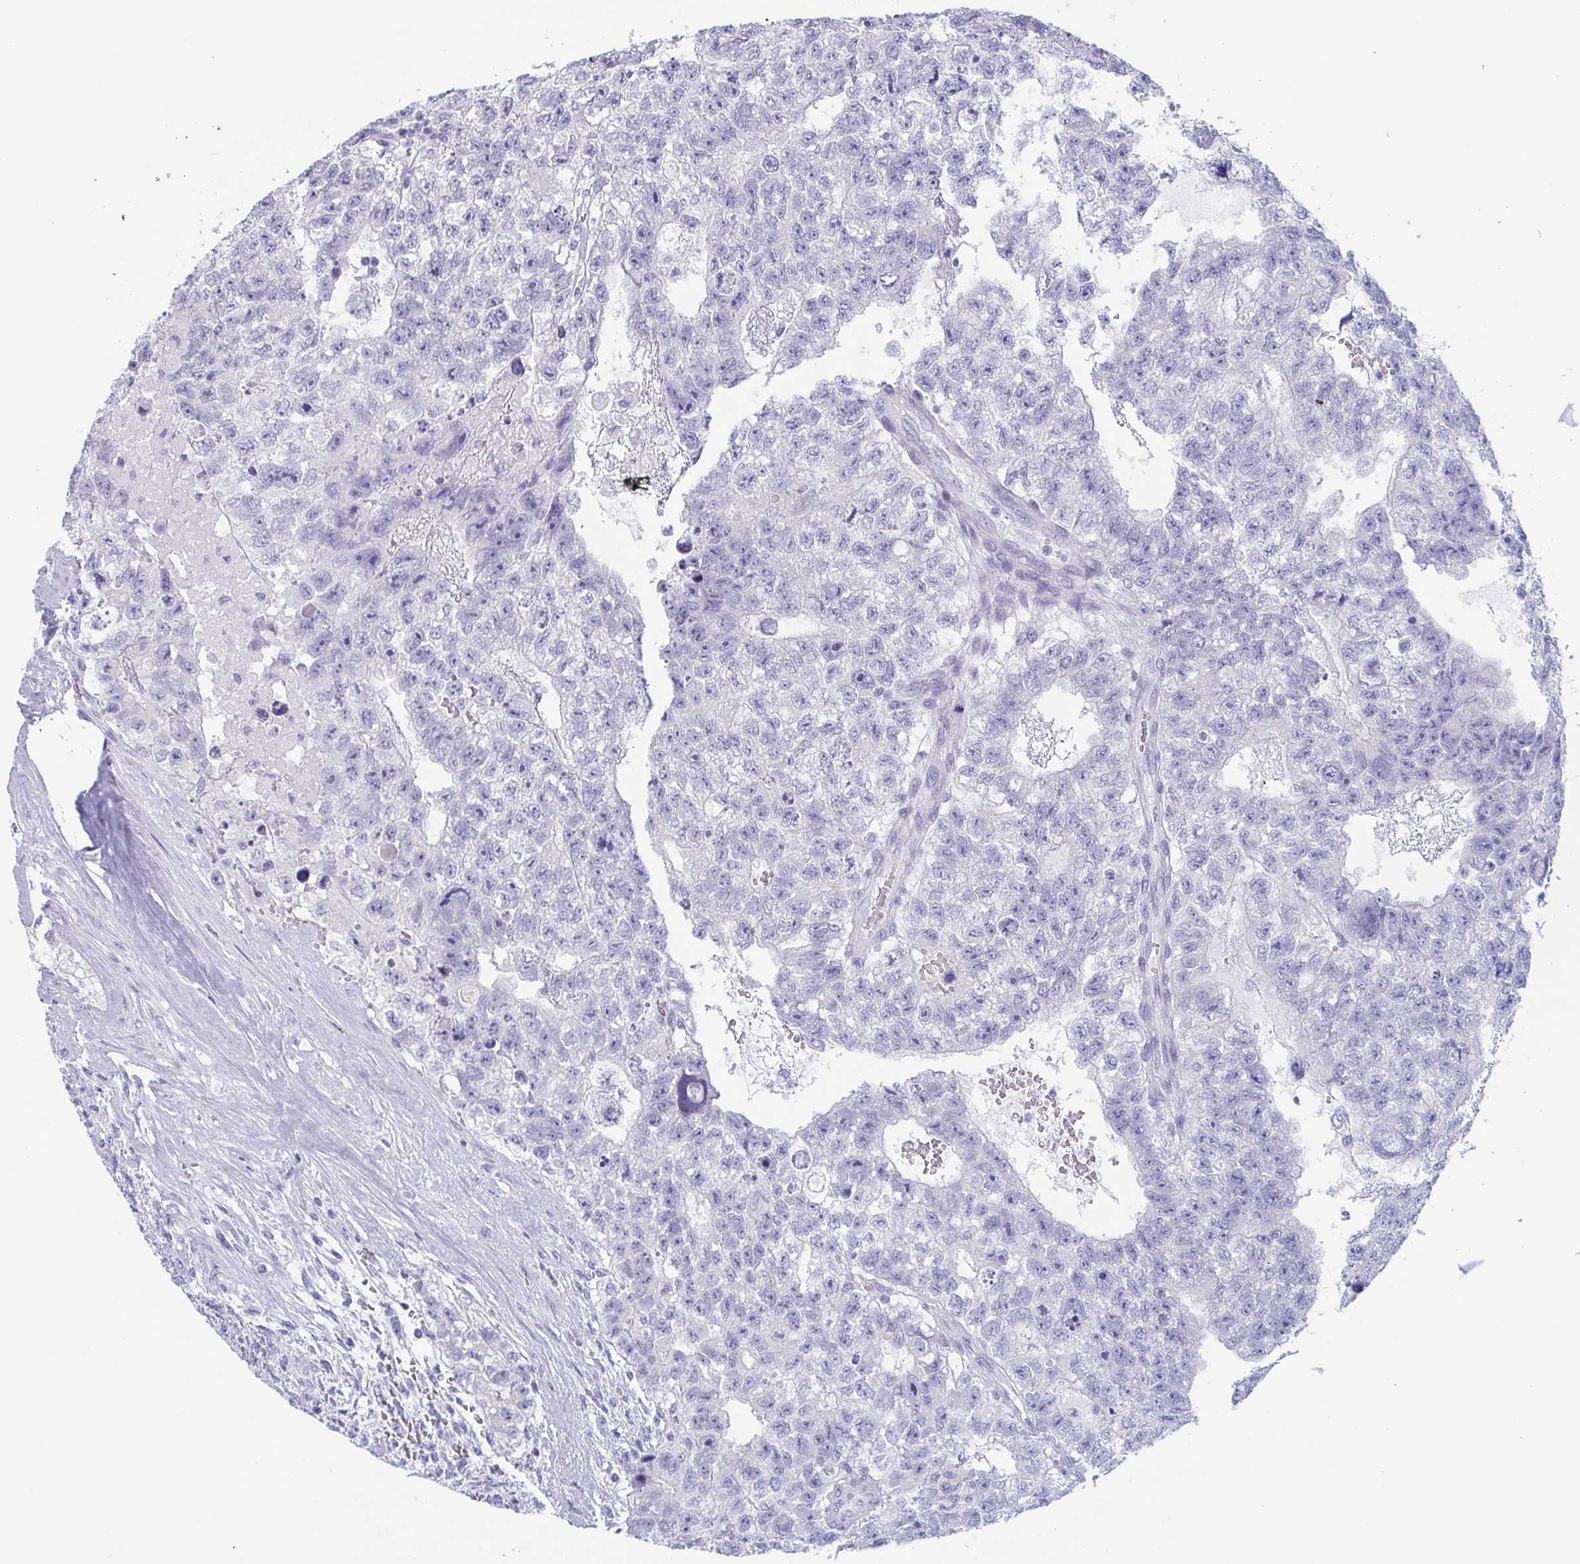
{"staining": {"intensity": "negative", "quantity": "none", "location": "none"}, "tissue": "testis cancer", "cell_type": "Tumor cells", "image_type": "cancer", "snomed": [{"axis": "morphology", "description": "Carcinoma, Embryonal, NOS"}, {"axis": "topography", "description": "Testis"}], "caption": "Histopathology image shows no significant protein staining in tumor cells of embryonal carcinoma (testis). (DAB immunohistochemistry (IHC), high magnification).", "gene": "ZPBP", "patient": {"sex": "male", "age": 26}}